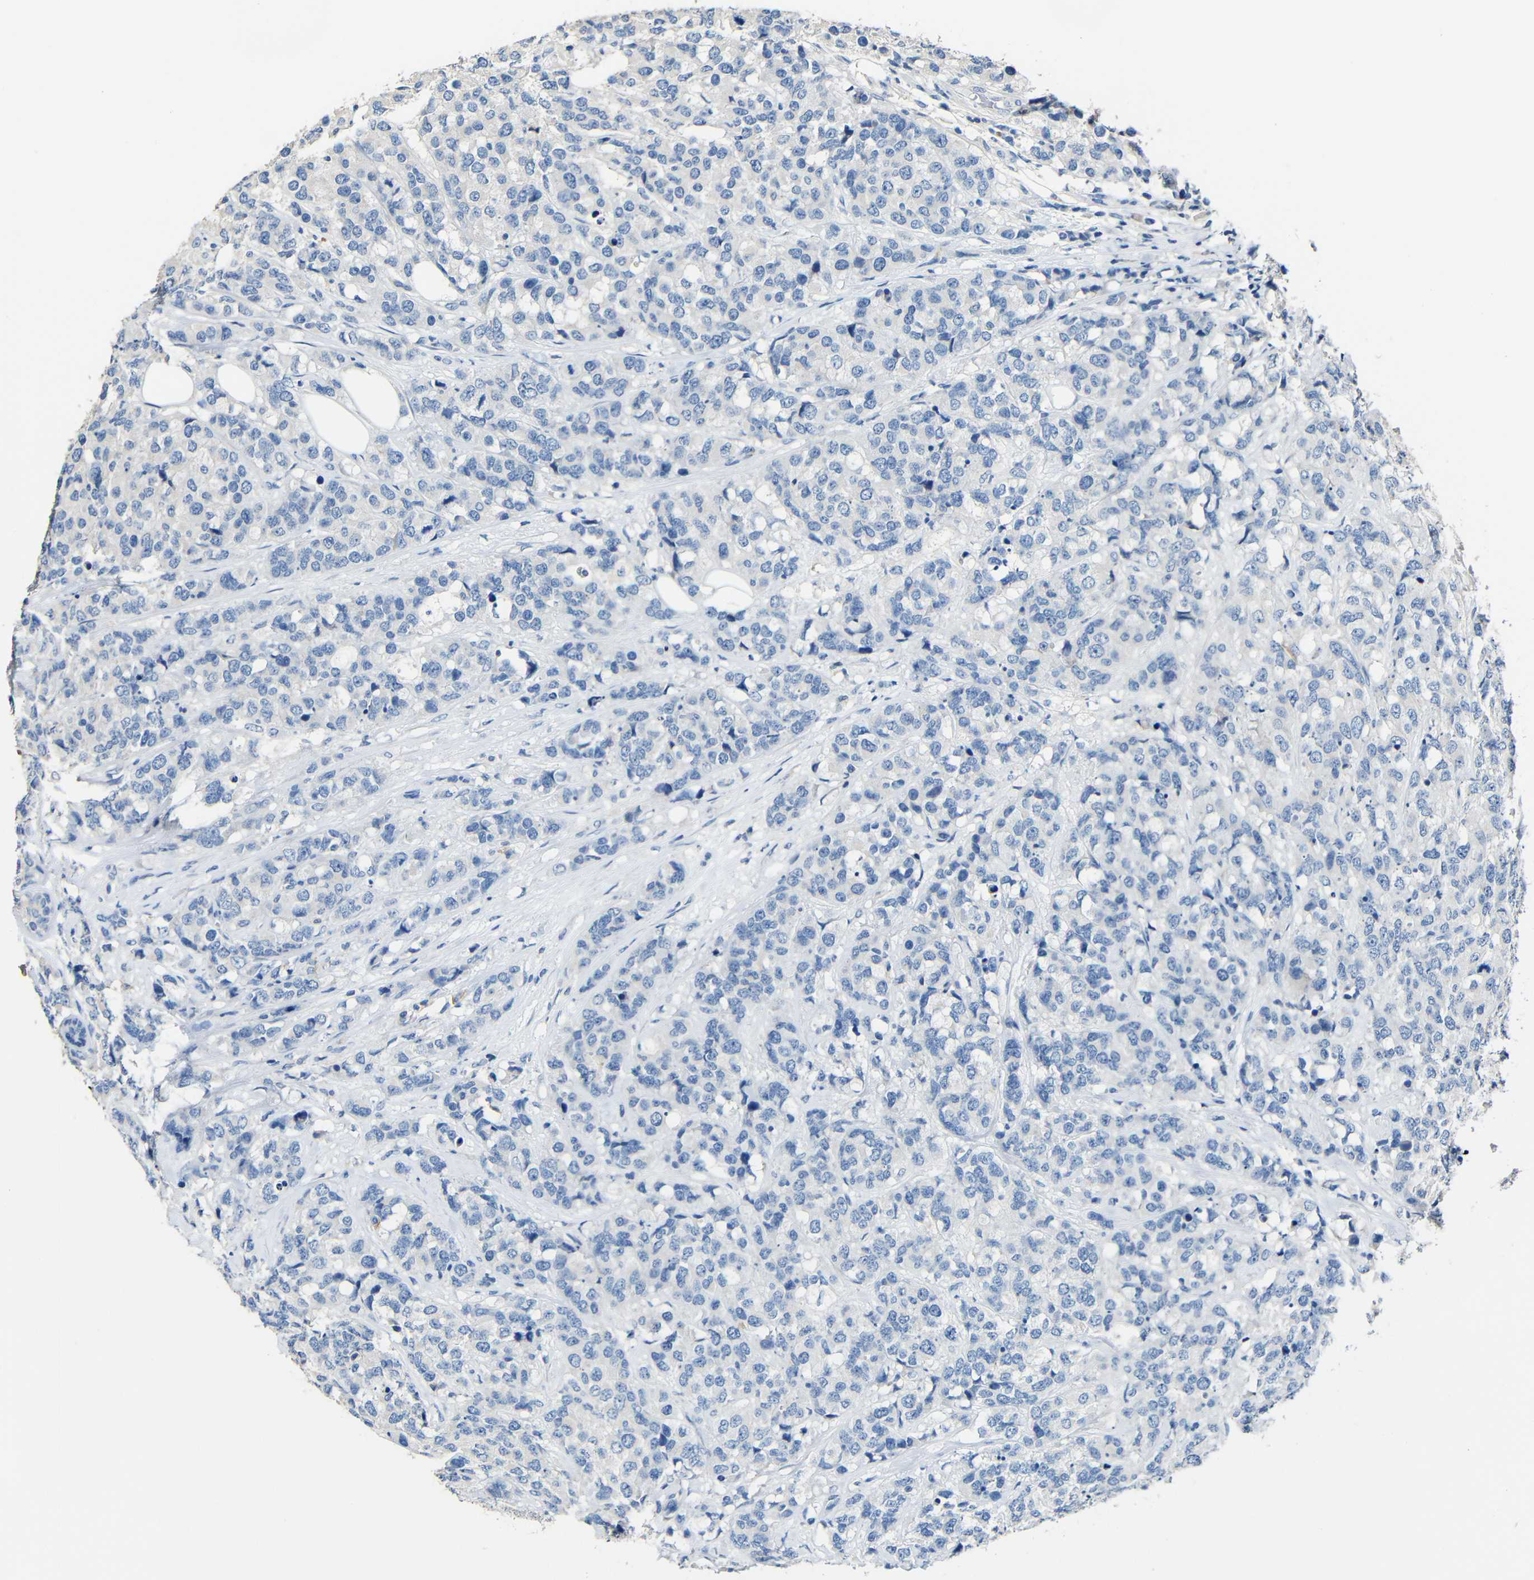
{"staining": {"intensity": "negative", "quantity": "none", "location": "none"}, "tissue": "breast cancer", "cell_type": "Tumor cells", "image_type": "cancer", "snomed": [{"axis": "morphology", "description": "Lobular carcinoma"}, {"axis": "topography", "description": "Breast"}], "caption": "Human lobular carcinoma (breast) stained for a protein using immunohistochemistry (IHC) reveals no expression in tumor cells.", "gene": "ACKR2", "patient": {"sex": "female", "age": 59}}